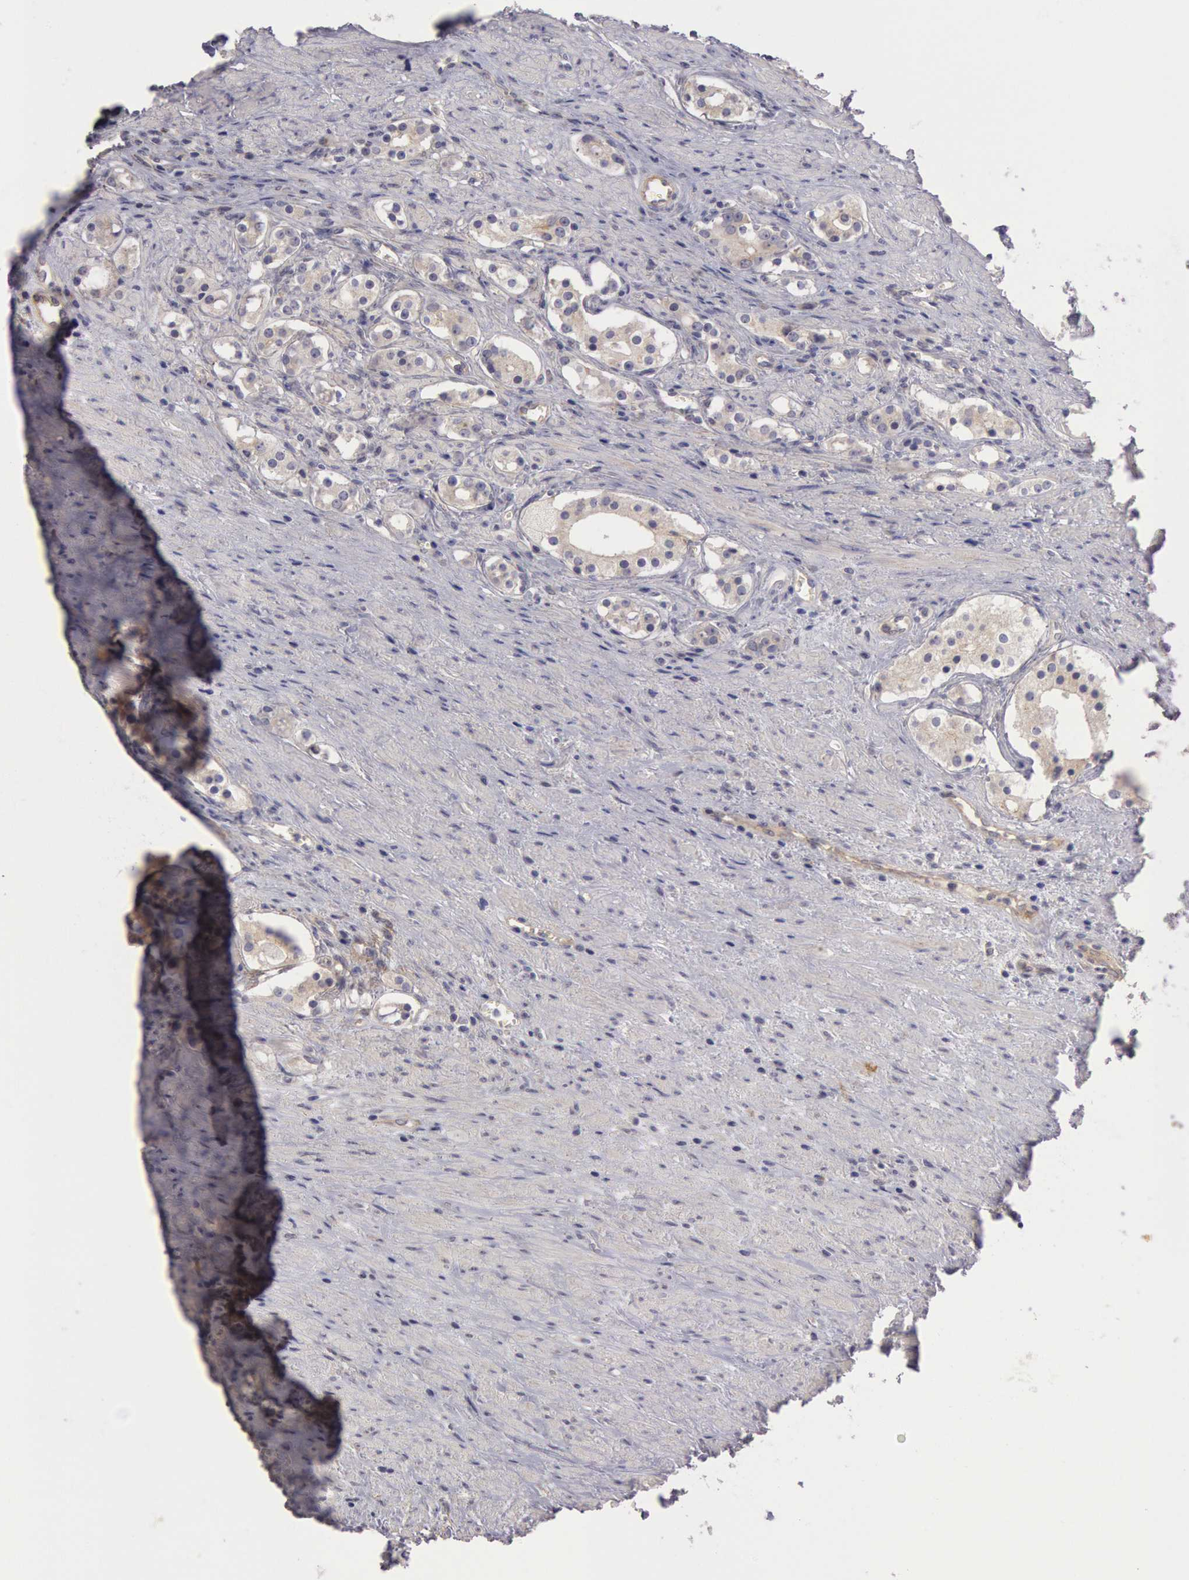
{"staining": {"intensity": "negative", "quantity": "none", "location": "none"}, "tissue": "prostate cancer", "cell_type": "Tumor cells", "image_type": "cancer", "snomed": [{"axis": "morphology", "description": "Adenocarcinoma, Medium grade"}, {"axis": "topography", "description": "Prostate"}], "caption": "Immunohistochemistry (IHC) of human prostate medium-grade adenocarcinoma demonstrates no positivity in tumor cells. The staining was performed using DAB (3,3'-diaminobenzidine) to visualize the protein expression in brown, while the nuclei were stained in blue with hematoxylin (Magnification: 20x).", "gene": "AMOTL1", "patient": {"sex": "male", "age": 73}}